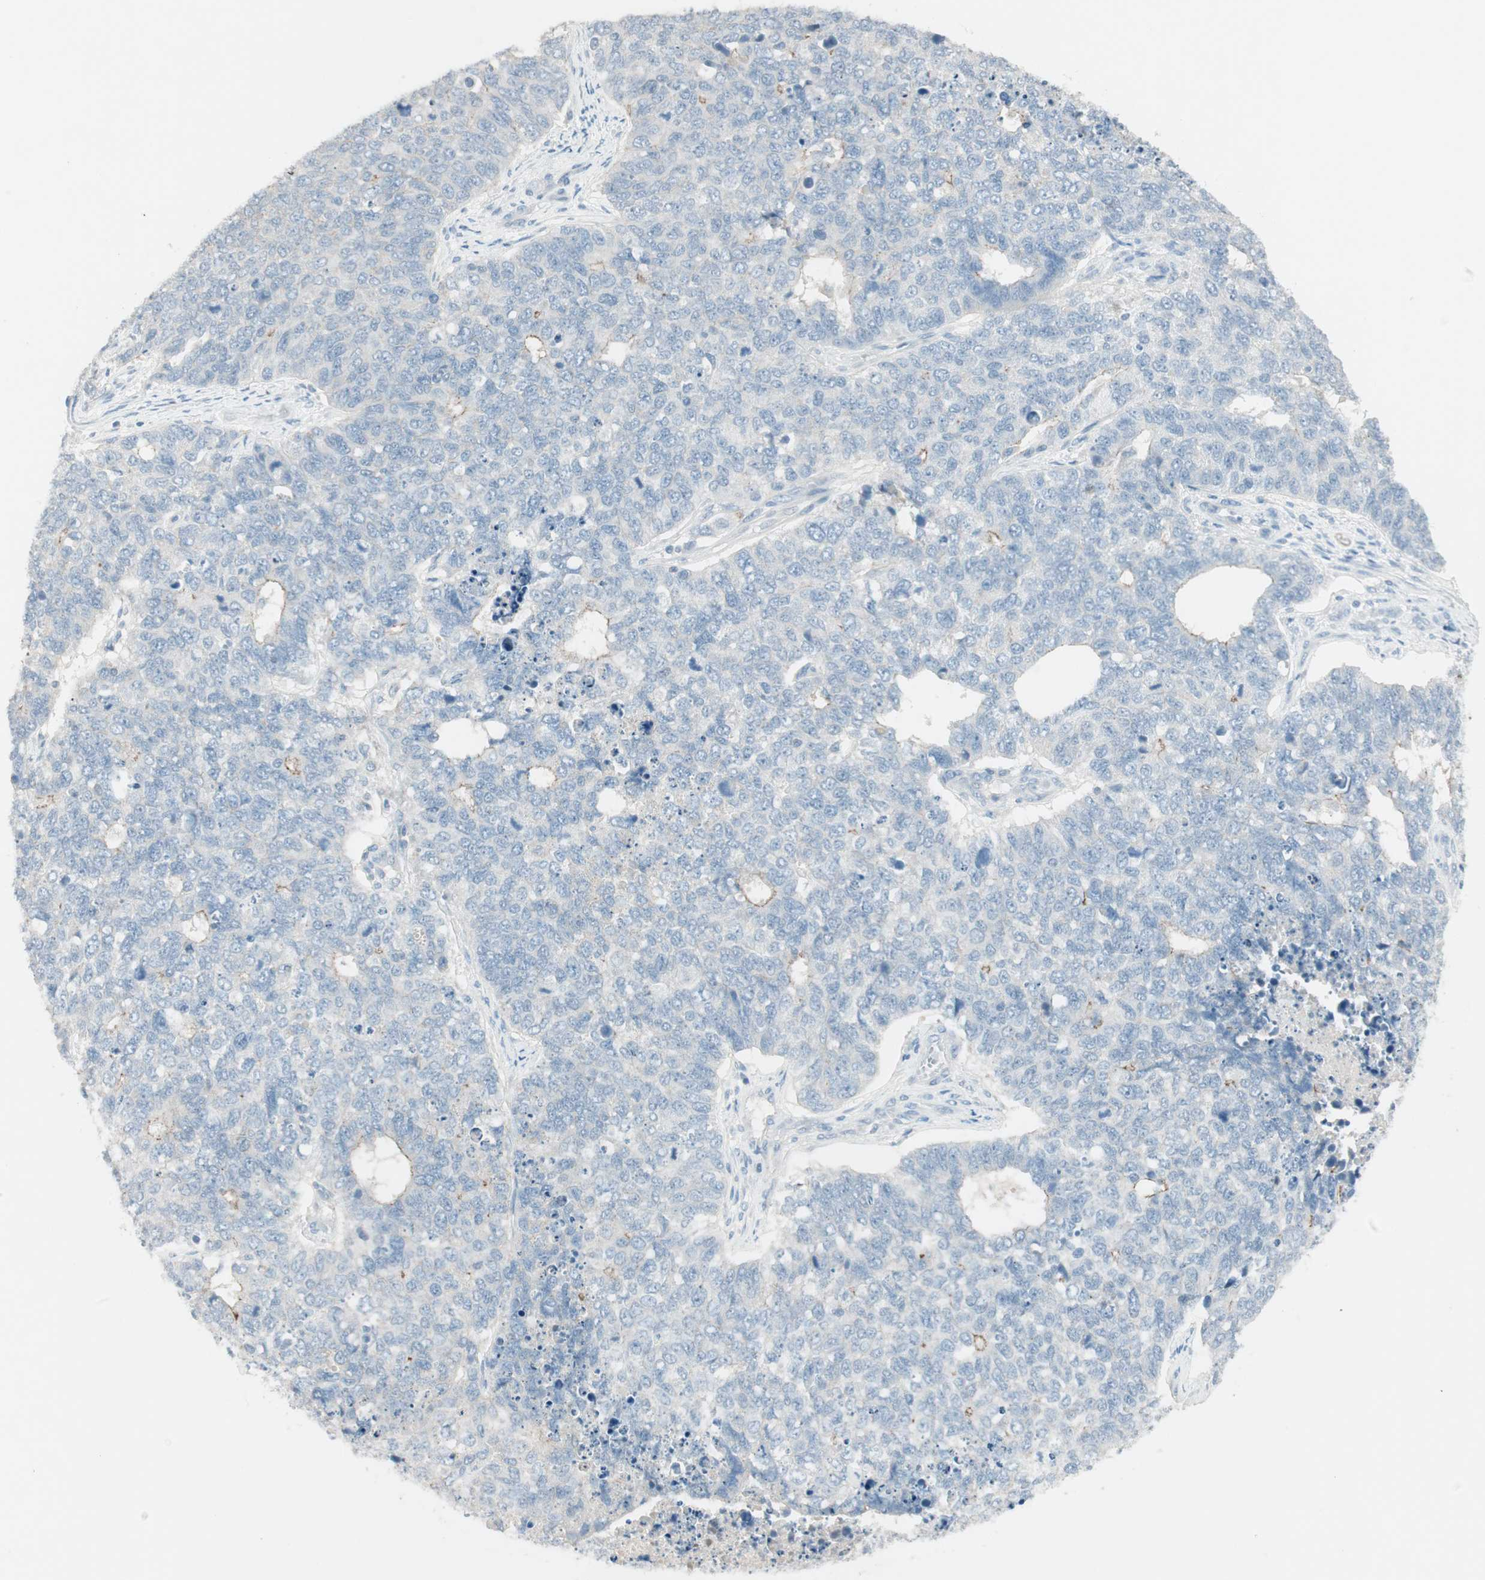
{"staining": {"intensity": "weak", "quantity": "<25%", "location": "cytoplasmic/membranous"}, "tissue": "cervical cancer", "cell_type": "Tumor cells", "image_type": "cancer", "snomed": [{"axis": "morphology", "description": "Squamous cell carcinoma, NOS"}, {"axis": "topography", "description": "Cervix"}], "caption": "IHC of human cervical cancer (squamous cell carcinoma) demonstrates no expression in tumor cells. Nuclei are stained in blue.", "gene": "ITLN2", "patient": {"sex": "female", "age": 63}}